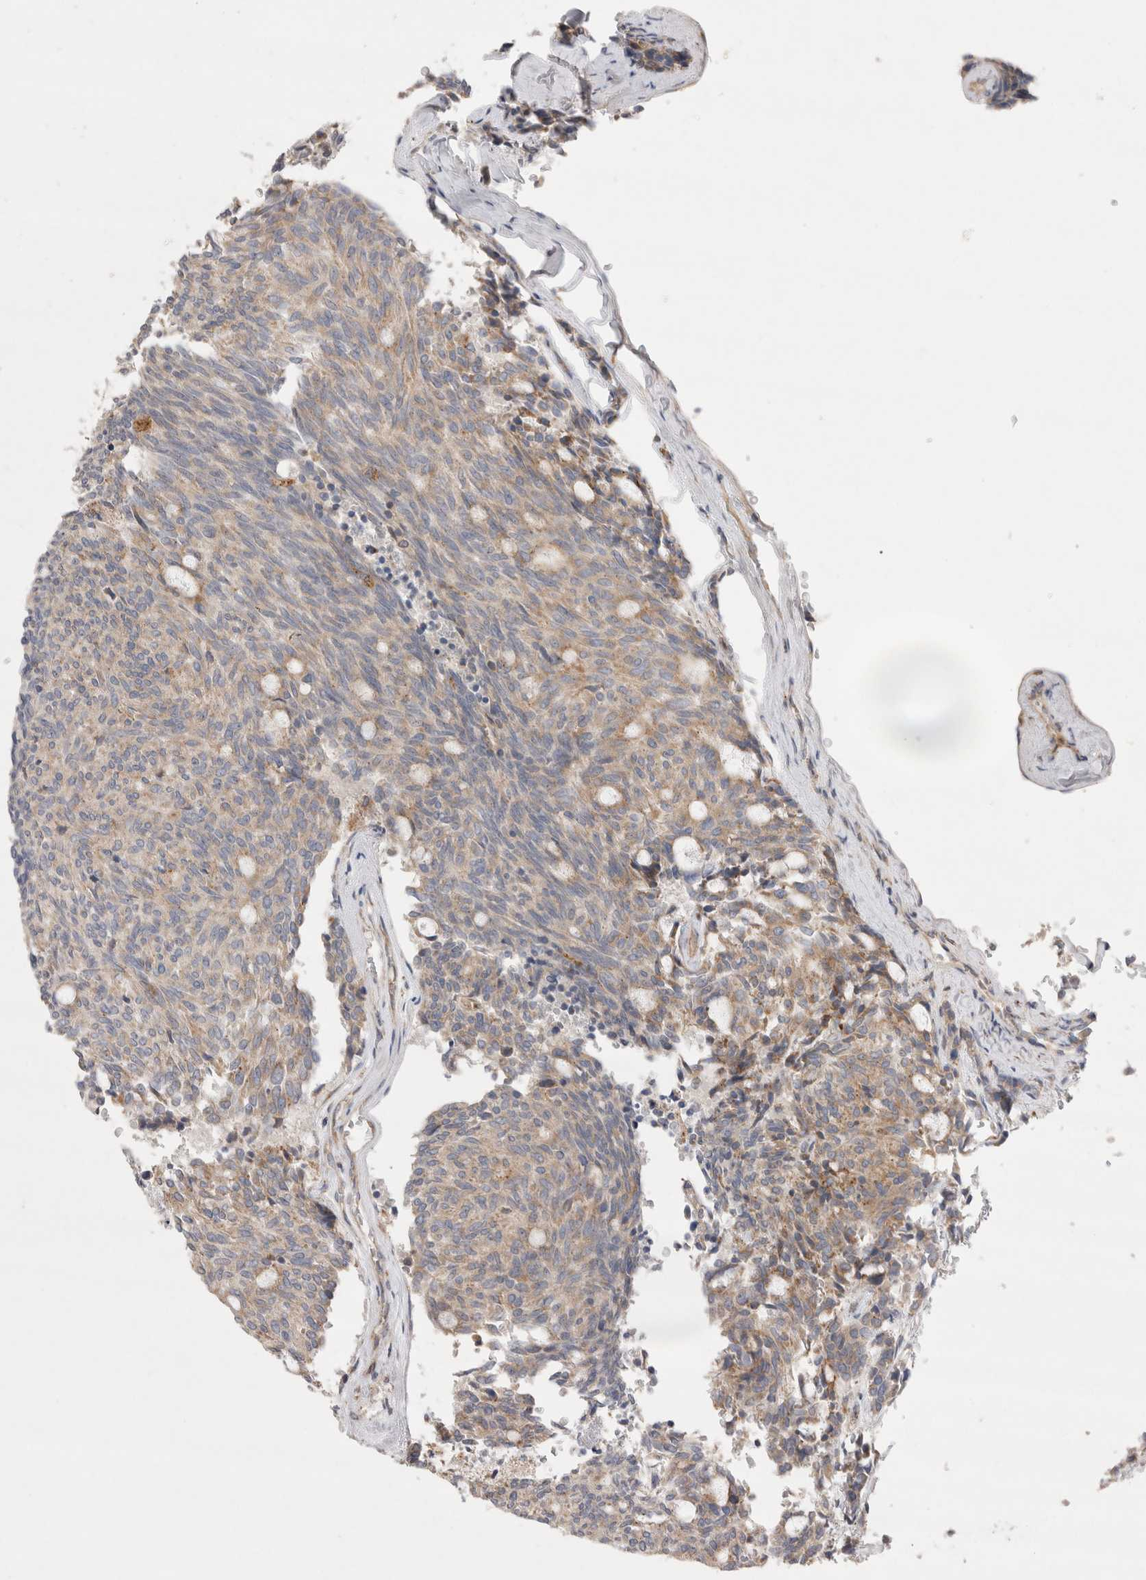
{"staining": {"intensity": "weak", "quantity": ">75%", "location": "cytoplasmic/membranous"}, "tissue": "carcinoid", "cell_type": "Tumor cells", "image_type": "cancer", "snomed": [{"axis": "morphology", "description": "Carcinoid, malignant, NOS"}, {"axis": "topography", "description": "Pancreas"}], "caption": "Protein analysis of malignant carcinoid tissue exhibits weak cytoplasmic/membranous positivity in approximately >75% of tumor cells.", "gene": "TBC1D16", "patient": {"sex": "female", "age": 54}}